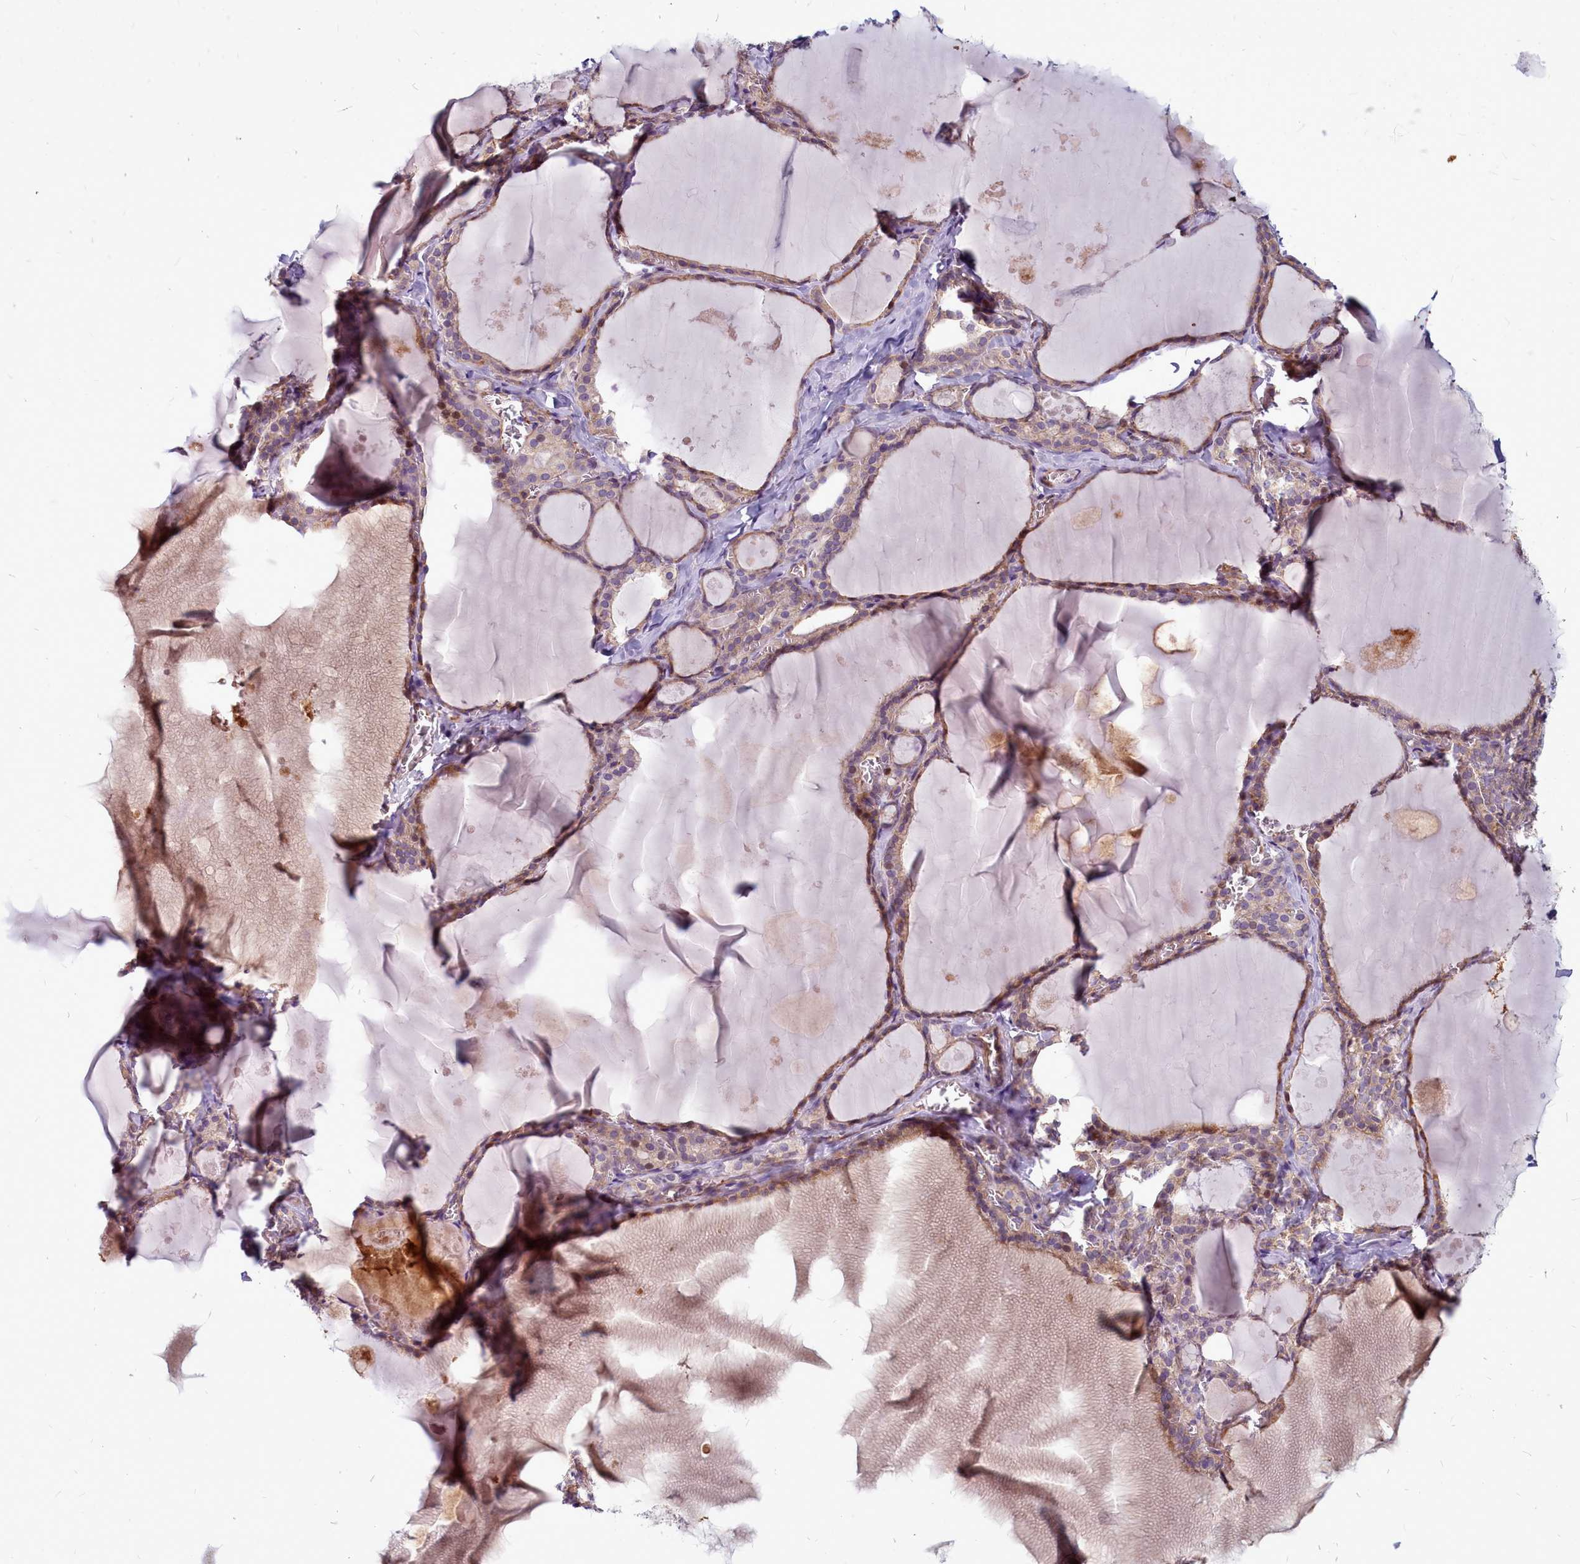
{"staining": {"intensity": "moderate", "quantity": ">75%", "location": "cytoplasmic/membranous"}, "tissue": "thyroid gland", "cell_type": "Glandular cells", "image_type": "normal", "snomed": [{"axis": "morphology", "description": "Normal tissue, NOS"}, {"axis": "topography", "description": "Thyroid gland"}], "caption": "Immunohistochemistry (IHC) image of normal human thyroid gland stained for a protein (brown), which shows medium levels of moderate cytoplasmic/membranous positivity in about >75% of glandular cells.", "gene": "TTC5", "patient": {"sex": "male", "age": 56}}